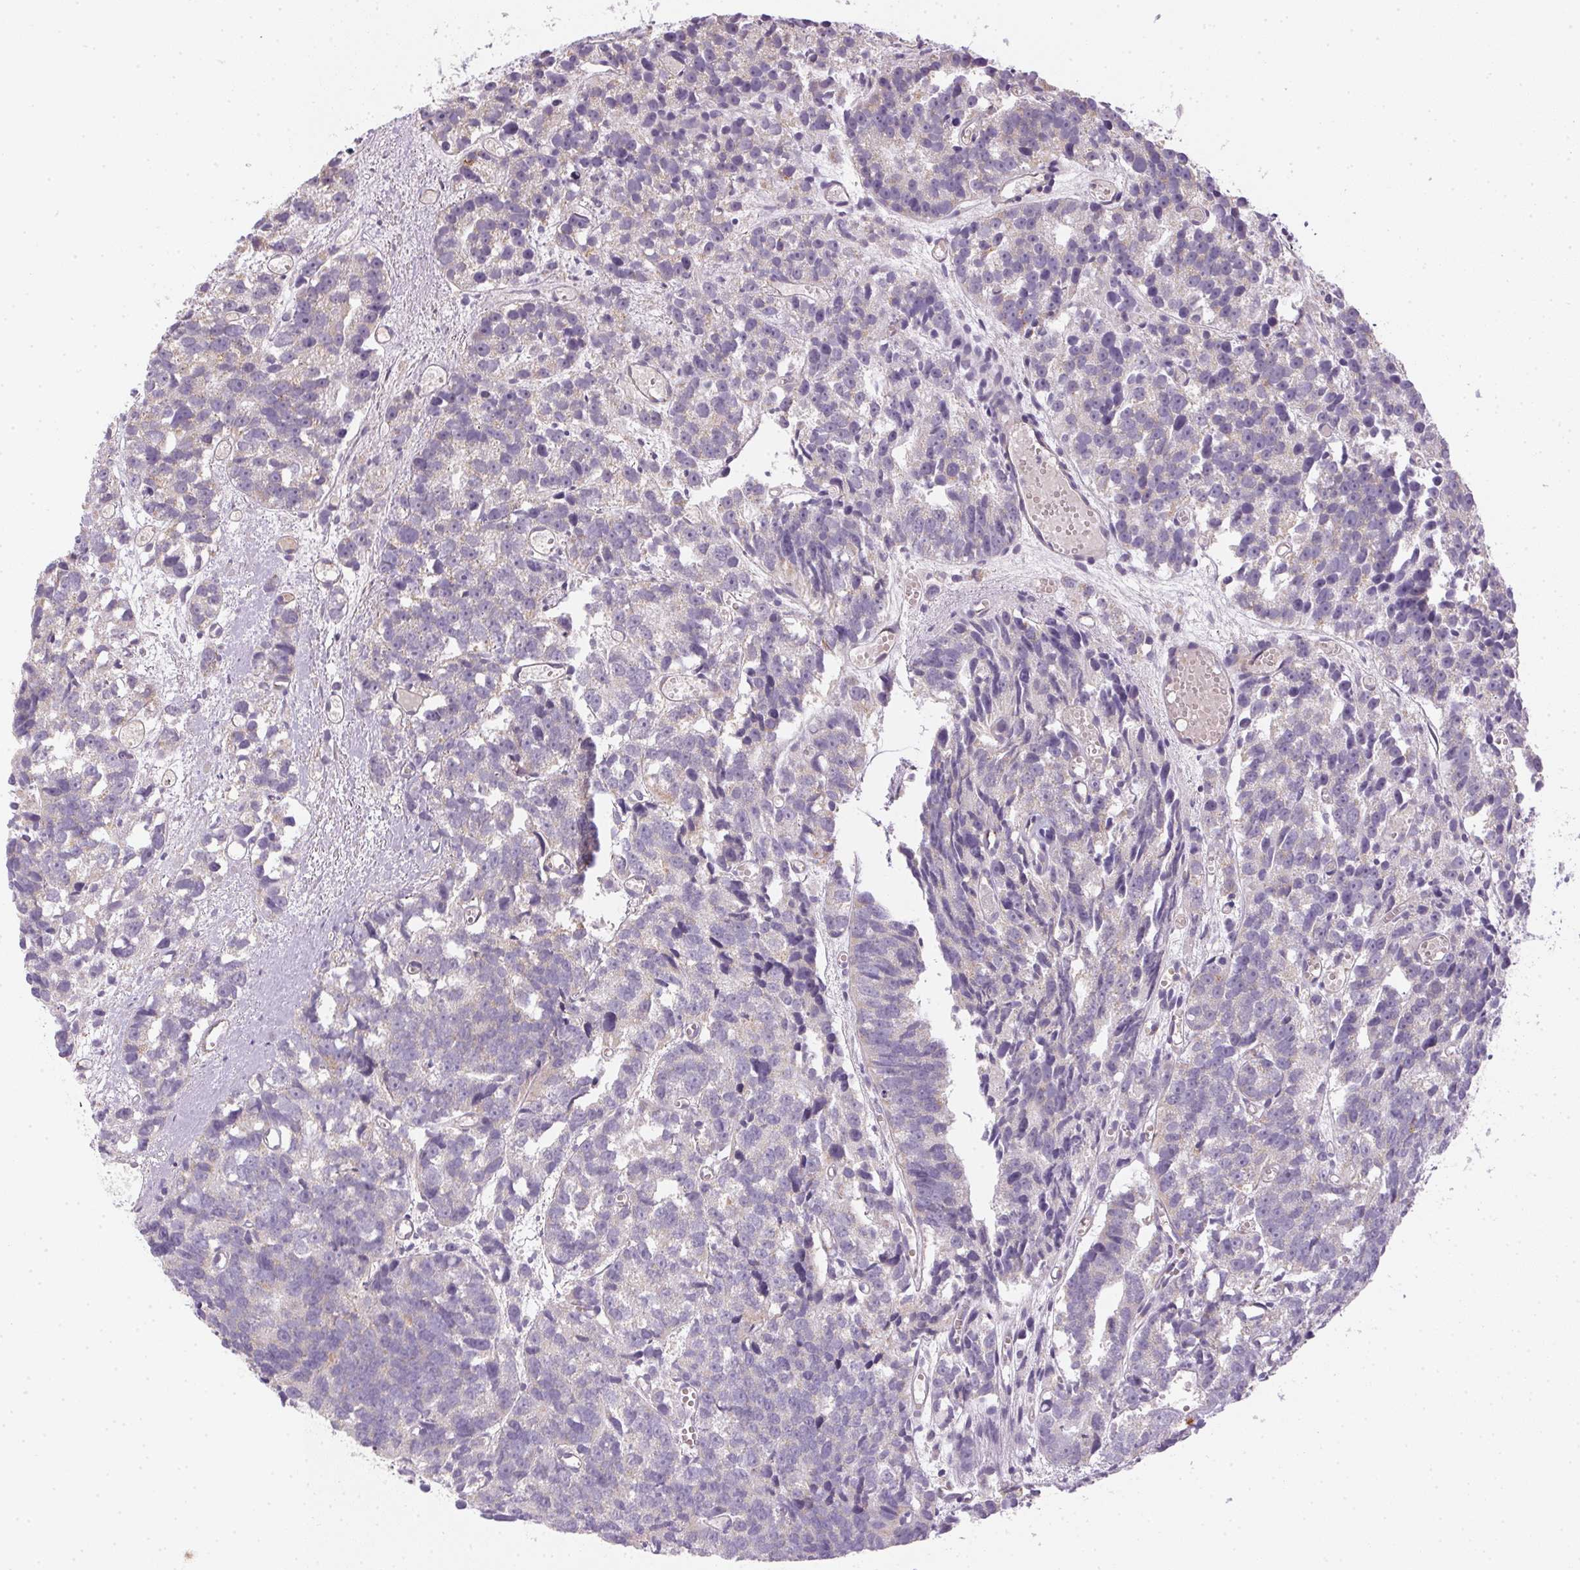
{"staining": {"intensity": "weak", "quantity": "<25%", "location": "cytoplasmic/membranous"}, "tissue": "prostate cancer", "cell_type": "Tumor cells", "image_type": "cancer", "snomed": [{"axis": "morphology", "description": "Adenocarcinoma, High grade"}, {"axis": "topography", "description": "Prostate"}], "caption": "High power microscopy photomicrograph of an IHC photomicrograph of prostate cancer, revealing no significant expression in tumor cells. (Stains: DAB IHC with hematoxylin counter stain, Microscopy: brightfield microscopy at high magnification).", "gene": "SMYD1", "patient": {"sex": "male", "age": 77}}